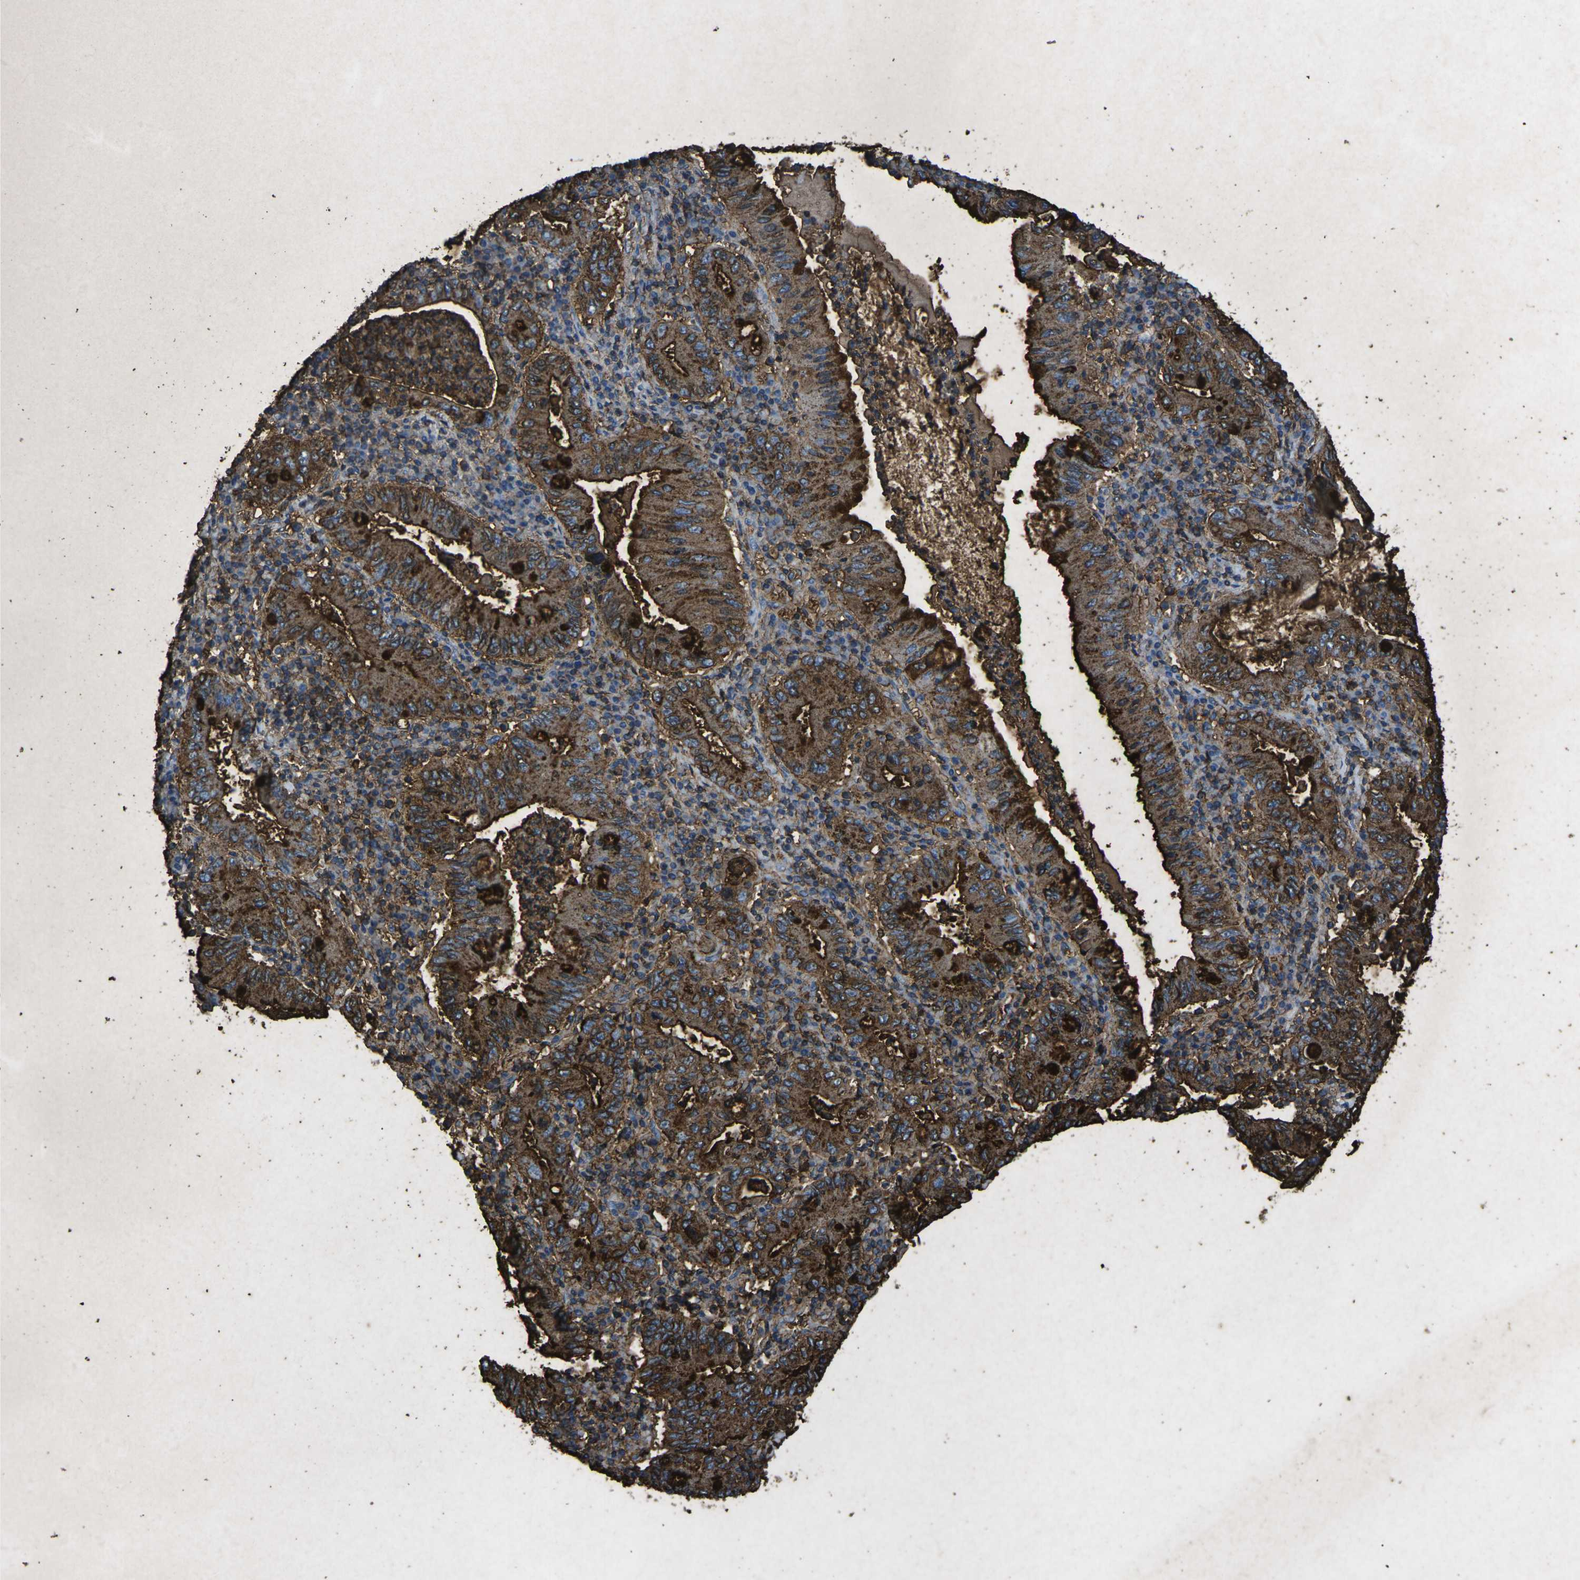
{"staining": {"intensity": "strong", "quantity": ">75%", "location": "cytoplasmic/membranous"}, "tissue": "stomach cancer", "cell_type": "Tumor cells", "image_type": "cancer", "snomed": [{"axis": "morphology", "description": "Normal tissue, NOS"}, {"axis": "morphology", "description": "Adenocarcinoma, NOS"}, {"axis": "topography", "description": "Esophagus"}, {"axis": "topography", "description": "Stomach, upper"}, {"axis": "topography", "description": "Peripheral nerve tissue"}], "caption": "Immunohistochemistry of stomach cancer displays high levels of strong cytoplasmic/membranous expression in about >75% of tumor cells. (IHC, brightfield microscopy, high magnification).", "gene": "CTAGE1", "patient": {"sex": "male", "age": 62}}